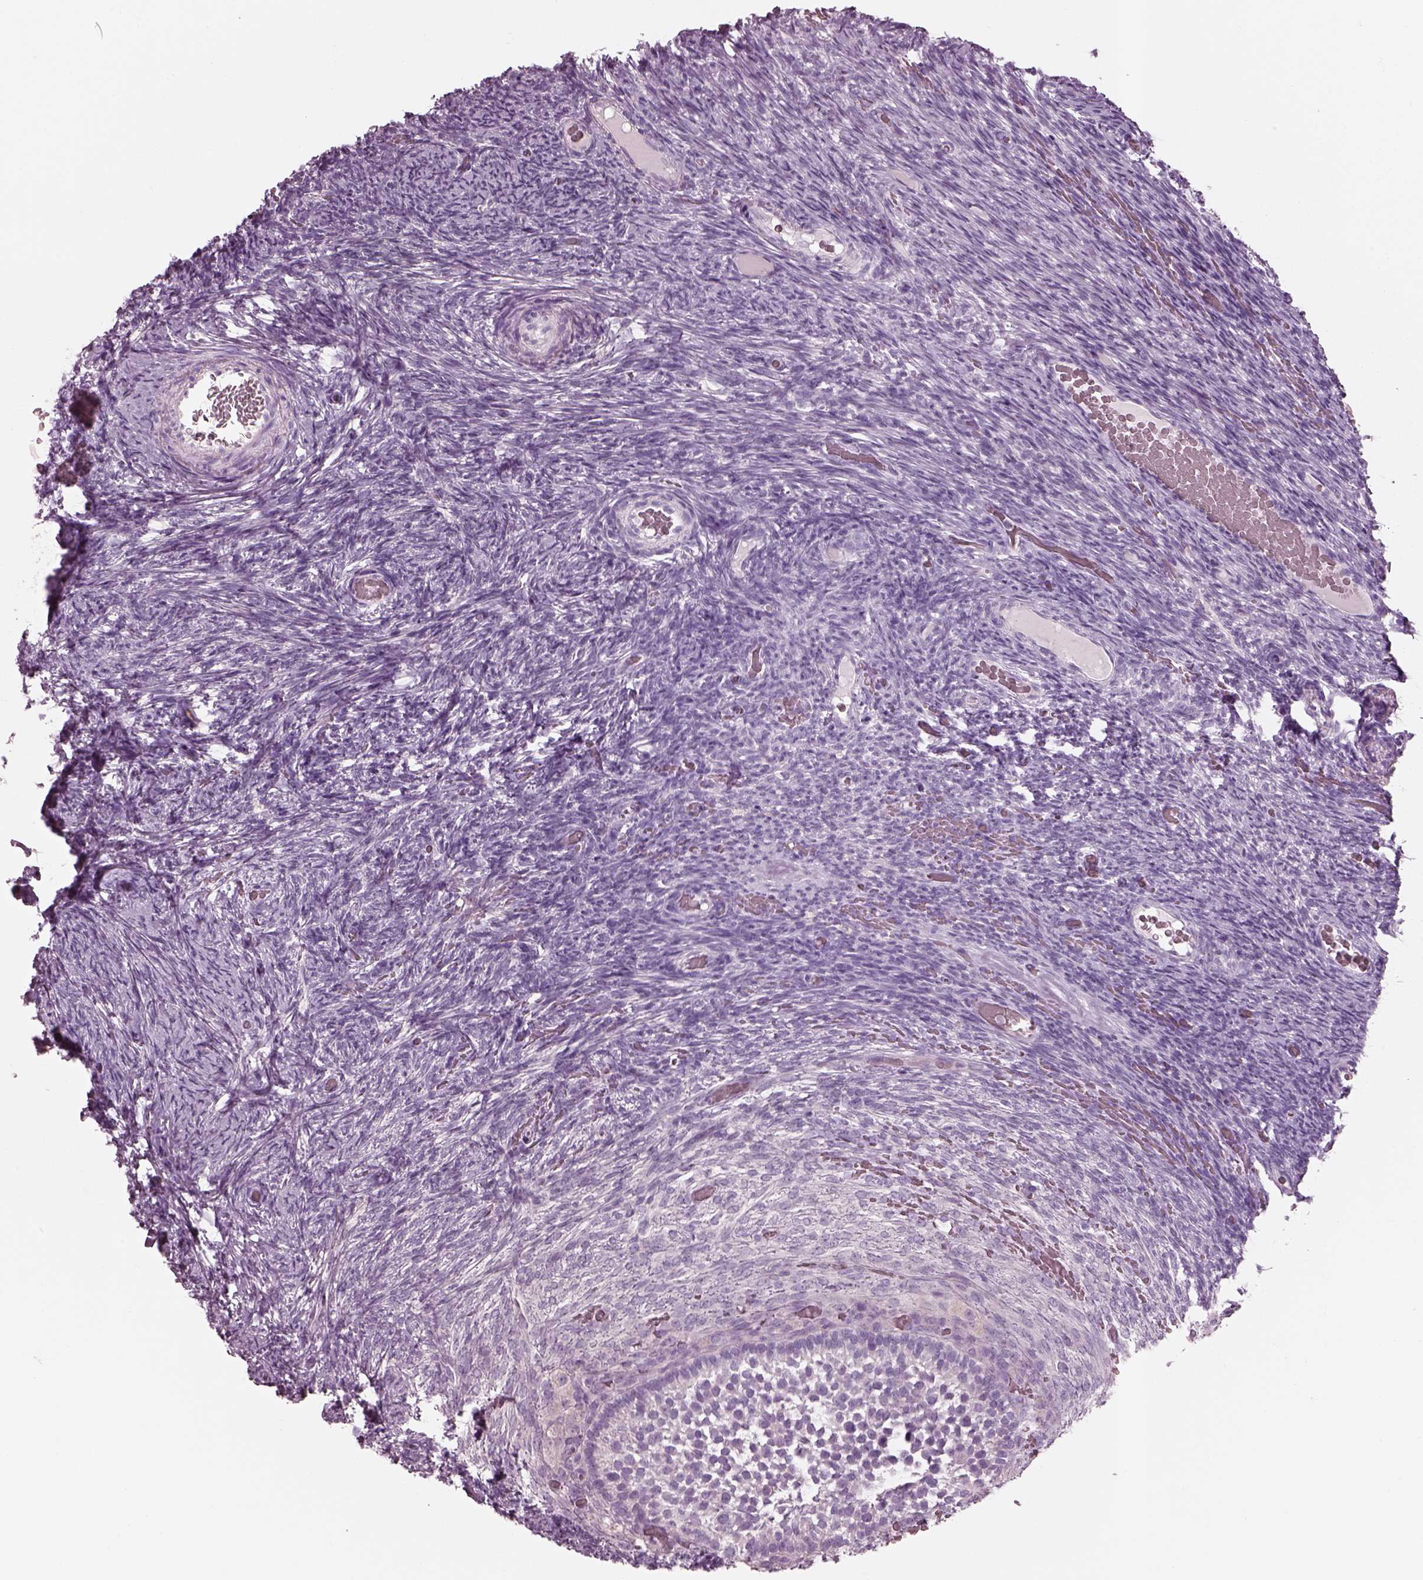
{"staining": {"intensity": "negative", "quantity": "none", "location": "none"}, "tissue": "ovary", "cell_type": "Follicle cells", "image_type": "normal", "snomed": [{"axis": "morphology", "description": "Normal tissue, NOS"}, {"axis": "topography", "description": "Ovary"}], "caption": "Immunohistochemical staining of normal human ovary shows no significant positivity in follicle cells. (DAB (3,3'-diaminobenzidine) IHC with hematoxylin counter stain).", "gene": "SLC27A2", "patient": {"sex": "female", "age": 34}}